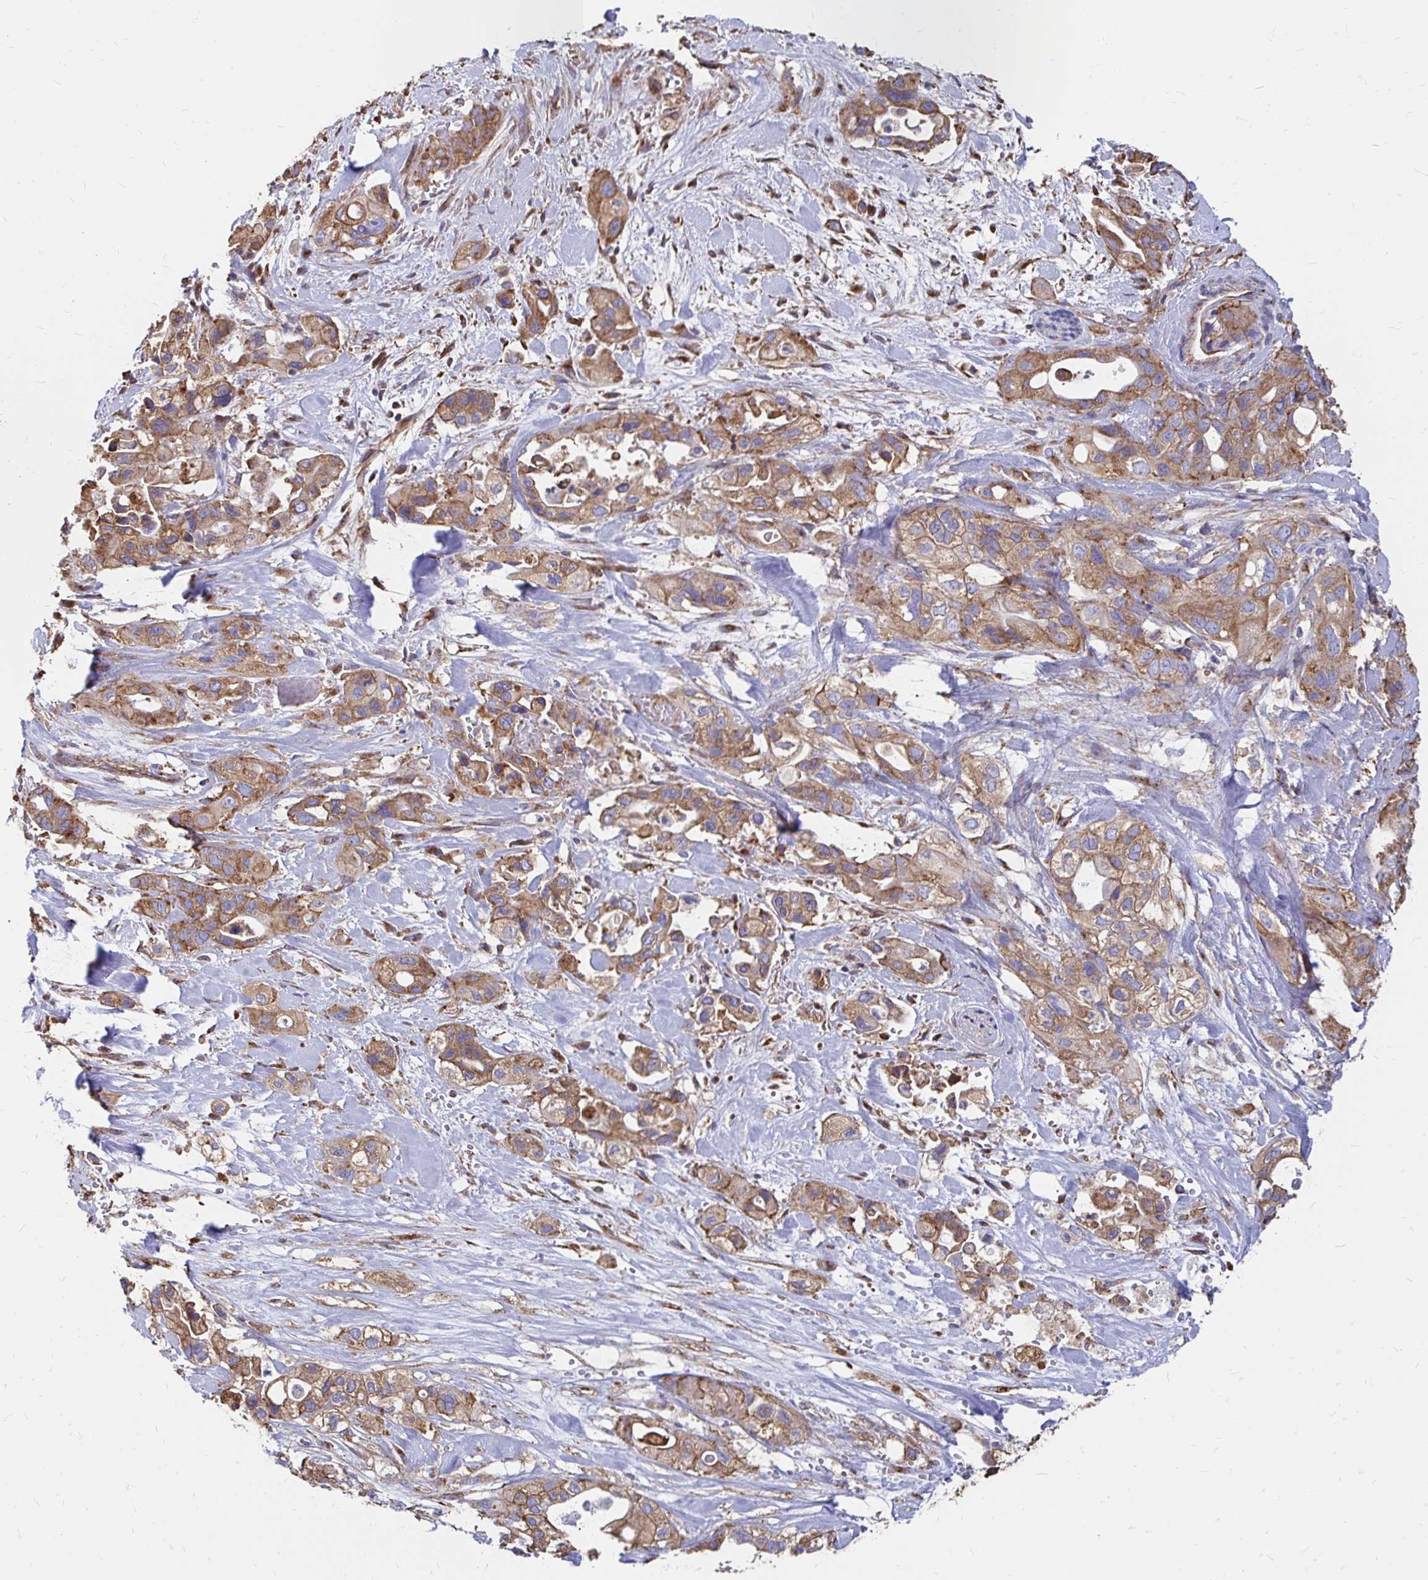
{"staining": {"intensity": "moderate", "quantity": ">75%", "location": "cytoplasmic/membranous"}, "tissue": "pancreatic cancer", "cell_type": "Tumor cells", "image_type": "cancer", "snomed": [{"axis": "morphology", "description": "Adenocarcinoma, NOS"}, {"axis": "topography", "description": "Pancreas"}], "caption": "The micrograph demonstrates immunohistochemical staining of pancreatic cancer (adenocarcinoma). There is moderate cytoplasmic/membranous staining is identified in about >75% of tumor cells.", "gene": "CLTC", "patient": {"sex": "male", "age": 44}}